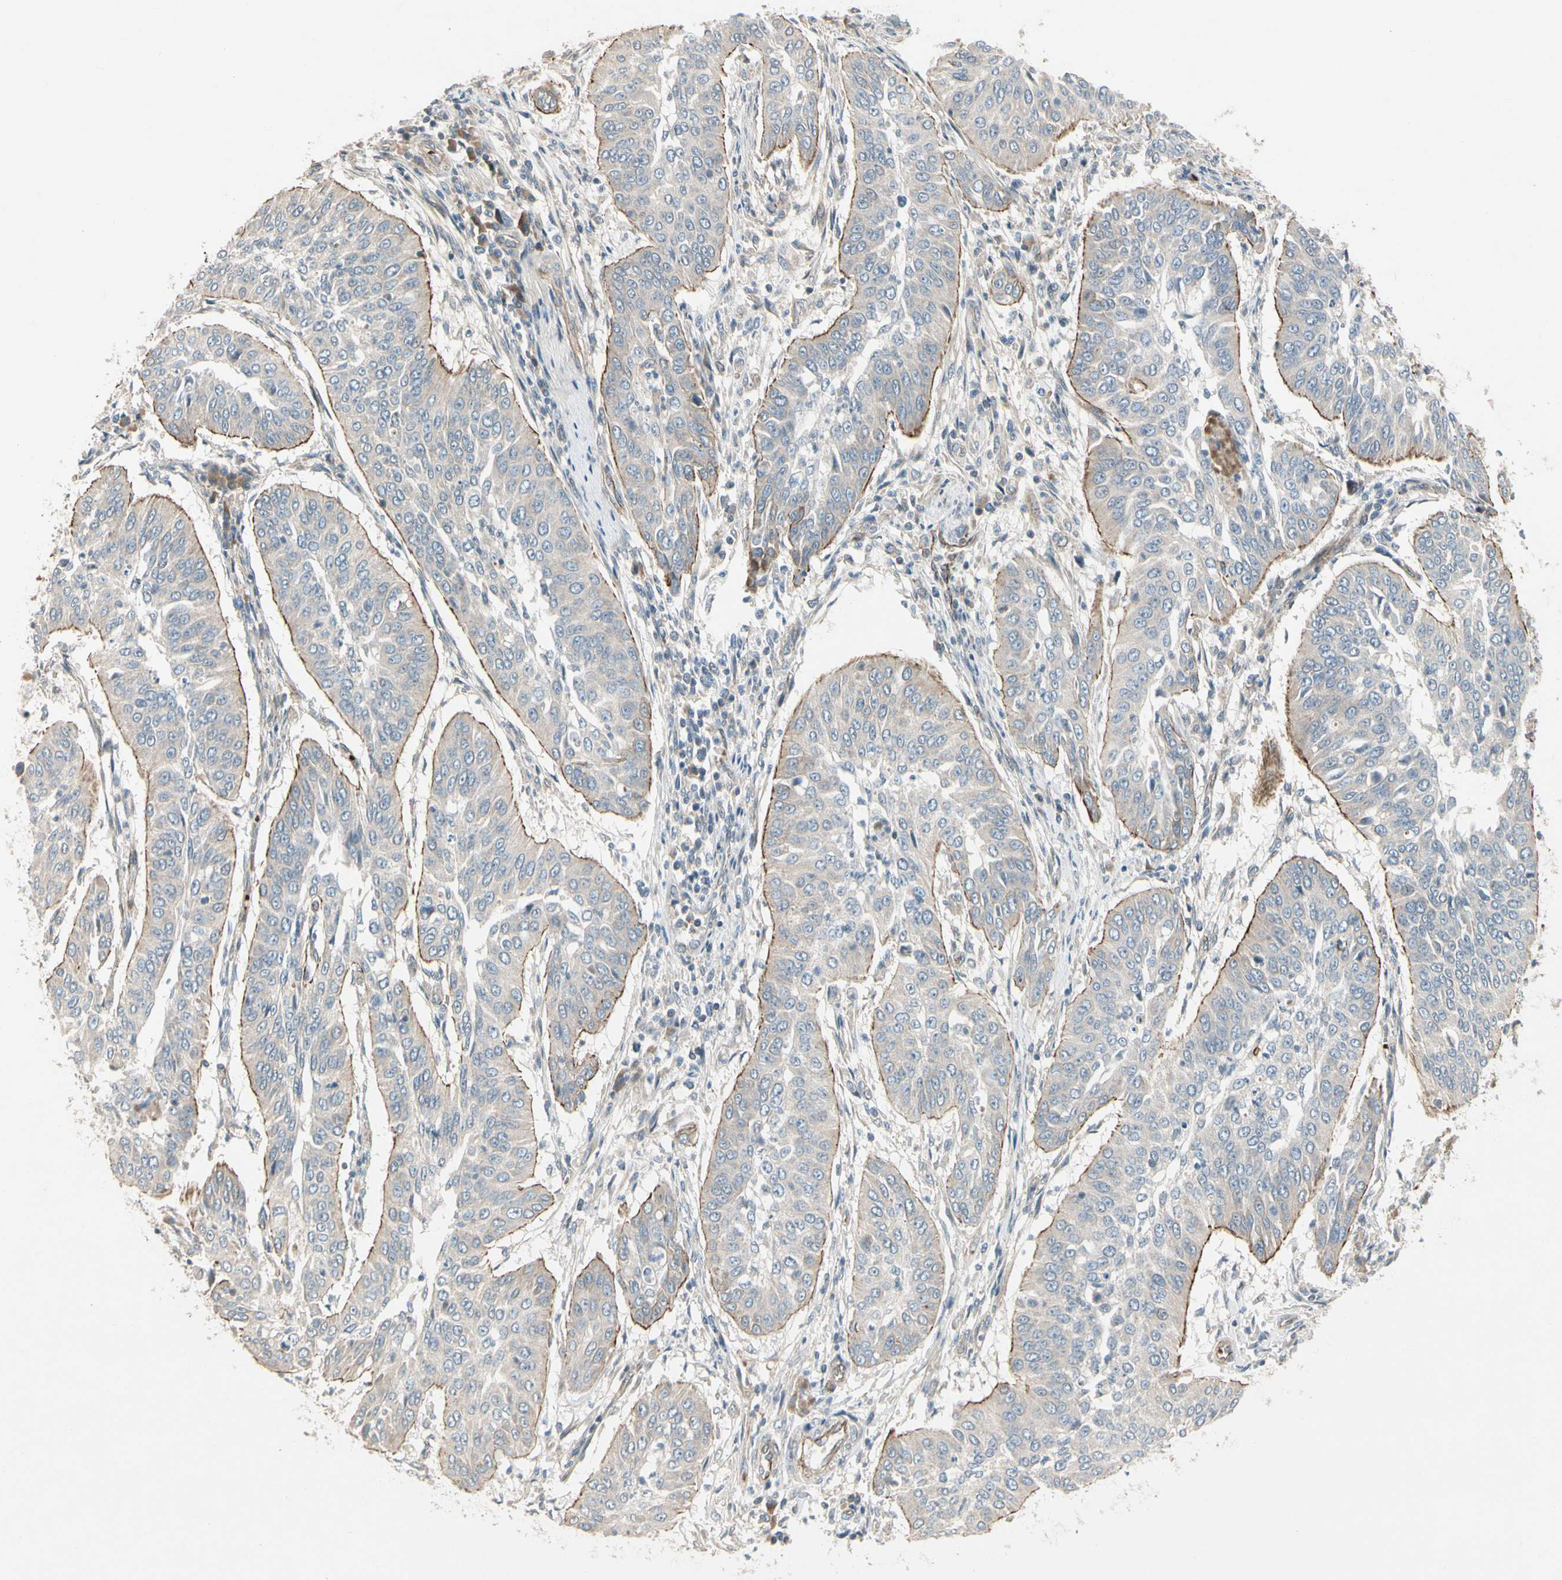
{"staining": {"intensity": "moderate", "quantity": "25%-75%", "location": "cytoplasmic/membranous"}, "tissue": "cervical cancer", "cell_type": "Tumor cells", "image_type": "cancer", "snomed": [{"axis": "morphology", "description": "Normal tissue, NOS"}, {"axis": "morphology", "description": "Squamous cell carcinoma, NOS"}, {"axis": "topography", "description": "Cervix"}], "caption": "A brown stain labels moderate cytoplasmic/membranous positivity of a protein in cervical cancer (squamous cell carcinoma) tumor cells.", "gene": "PPP3CB", "patient": {"sex": "female", "age": 39}}